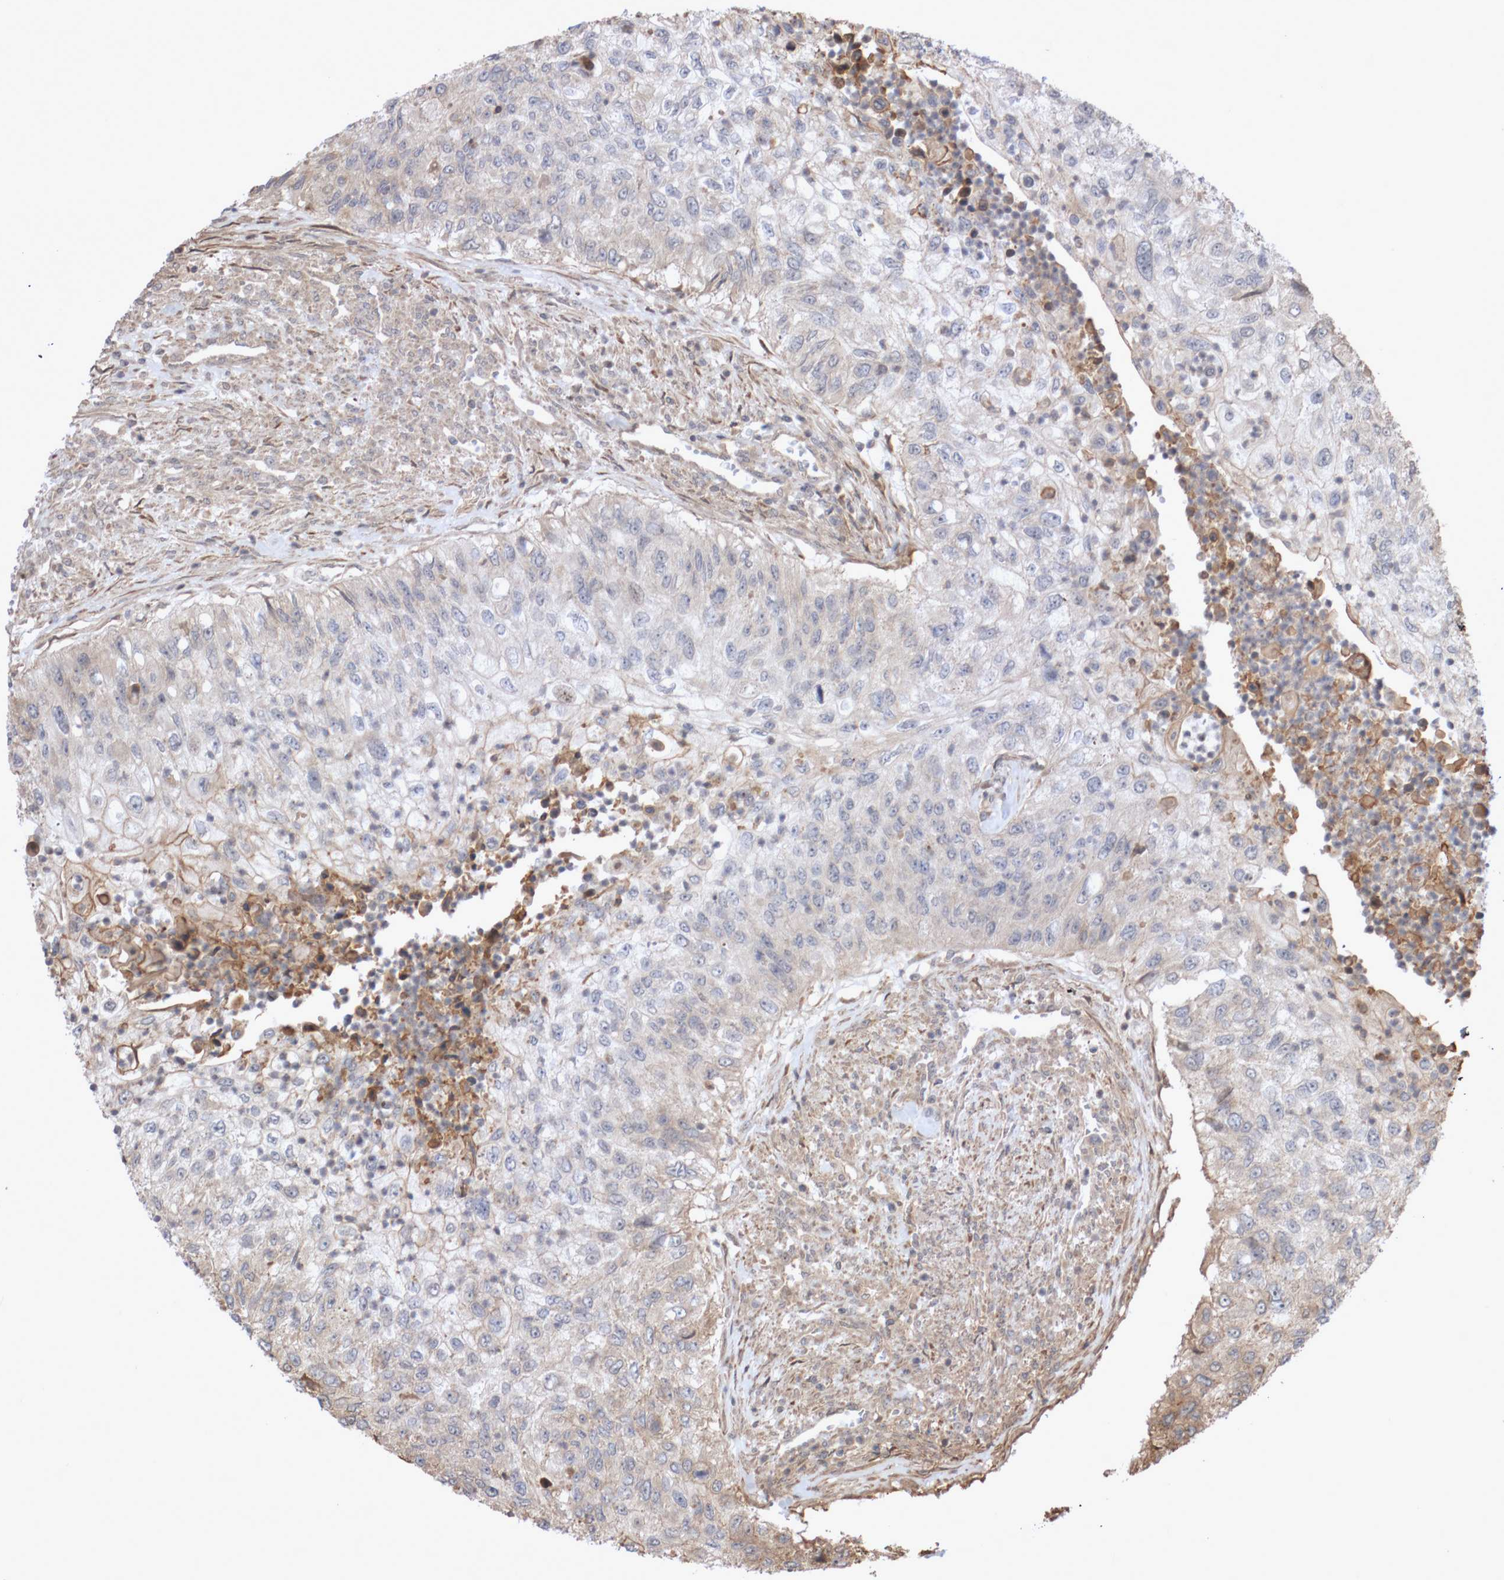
{"staining": {"intensity": "negative", "quantity": "none", "location": "none"}, "tissue": "urothelial cancer", "cell_type": "Tumor cells", "image_type": "cancer", "snomed": [{"axis": "morphology", "description": "Urothelial carcinoma, High grade"}, {"axis": "topography", "description": "Urinary bladder"}], "caption": "Immunohistochemistry image of human high-grade urothelial carcinoma stained for a protein (brown), which exhibits no expression in tumor cells. (Brightfield microscopy of DAB (3,3'-diaminobenzidine) IHC at high magnification).", "gene": "DPH7", "patient": {"sex": "female", "age": 60}}